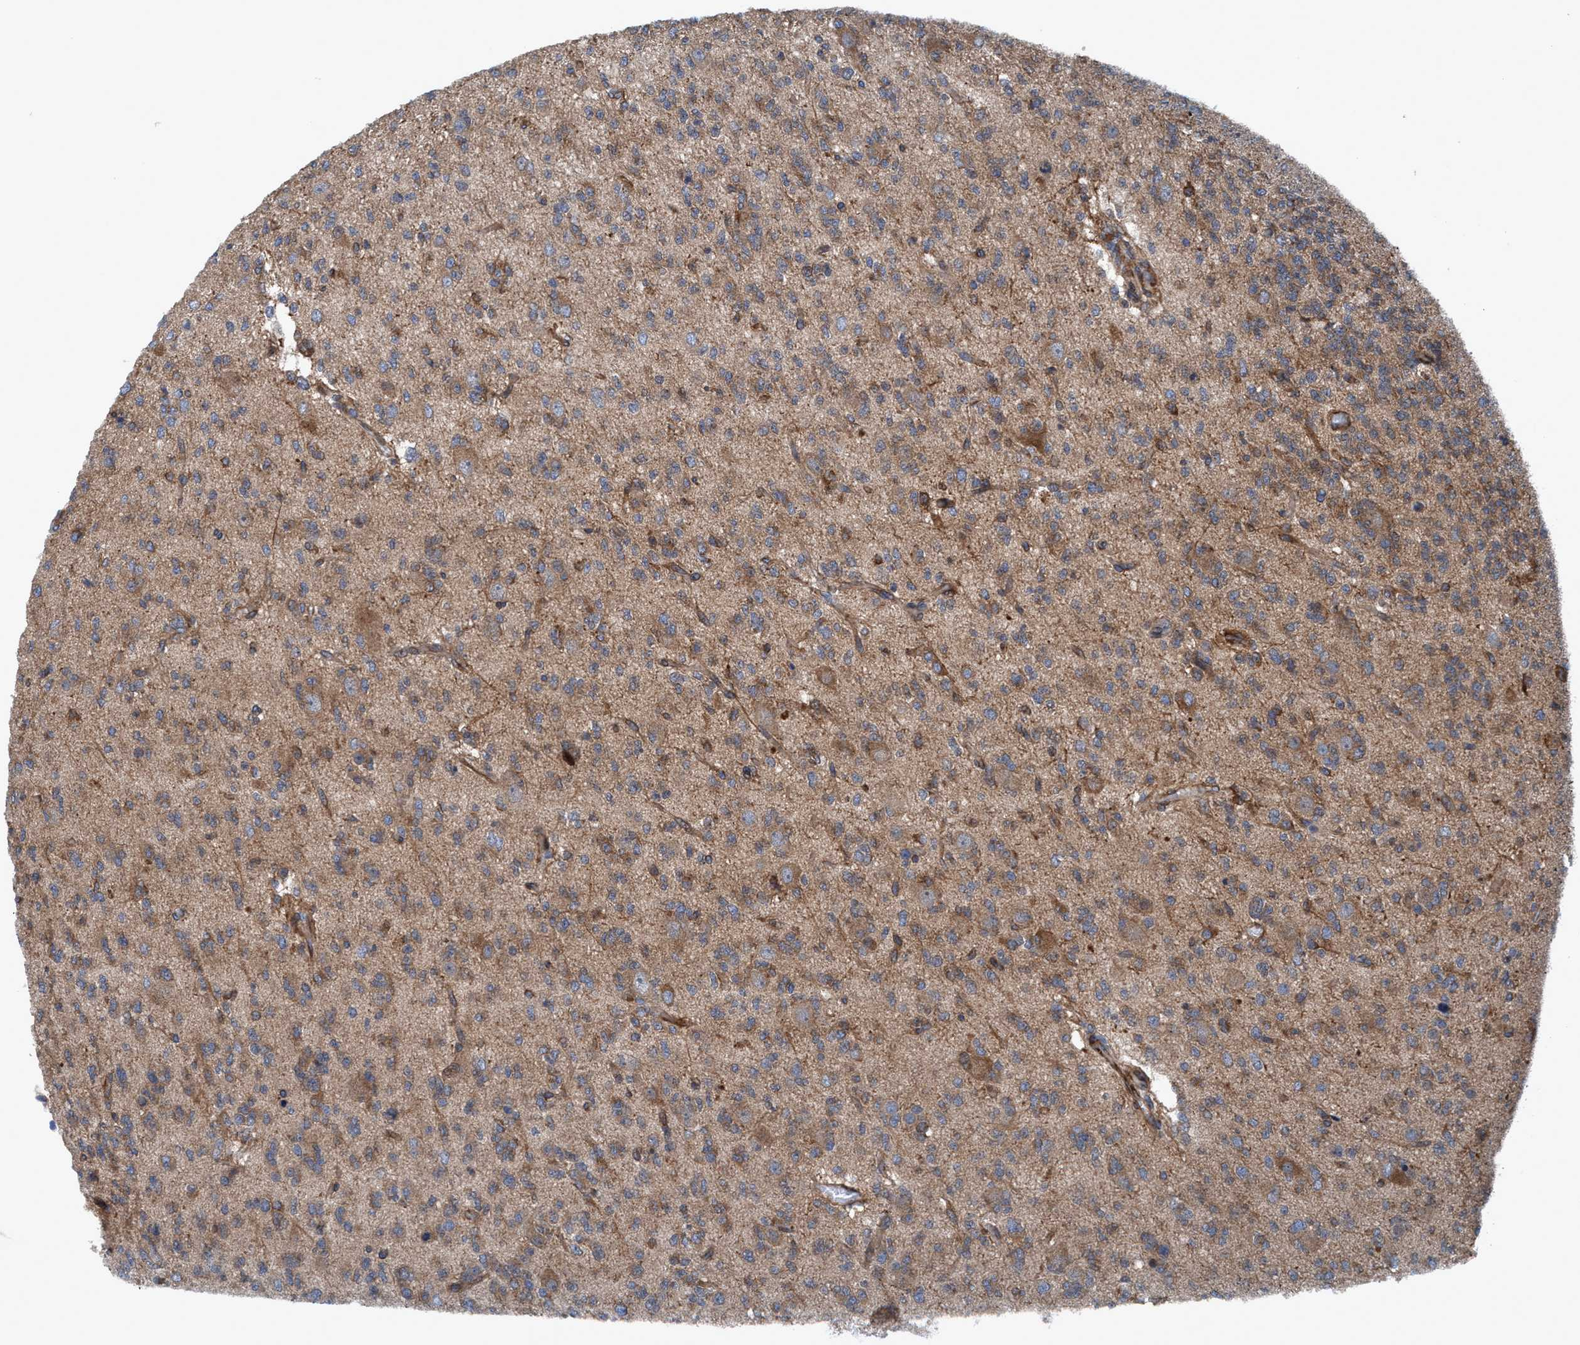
{"staining": {"intensity": "moderate", "quantity": "25%-75%", "location": "cytoplasmic/membranous"}, "tissue": "glioma", "cell_type": "Tumor cells", "image_type": "cancer", "snomed": [{"axis": "morphology", "description": "Glioma, malignant, Low grade"}, {"axis": "topography", "description": "Brain"}], "caption": "Protein staining exhibits moderate cytoplasmic/membranous positivity in approximately 25%-75% of tumor cells in low-grade glioma (malignant). (brown staining indicates protein expression, while blue staining denotes nuclei).", "gene": "NMT1", "patient": {"sex": "male", "age": 38}}